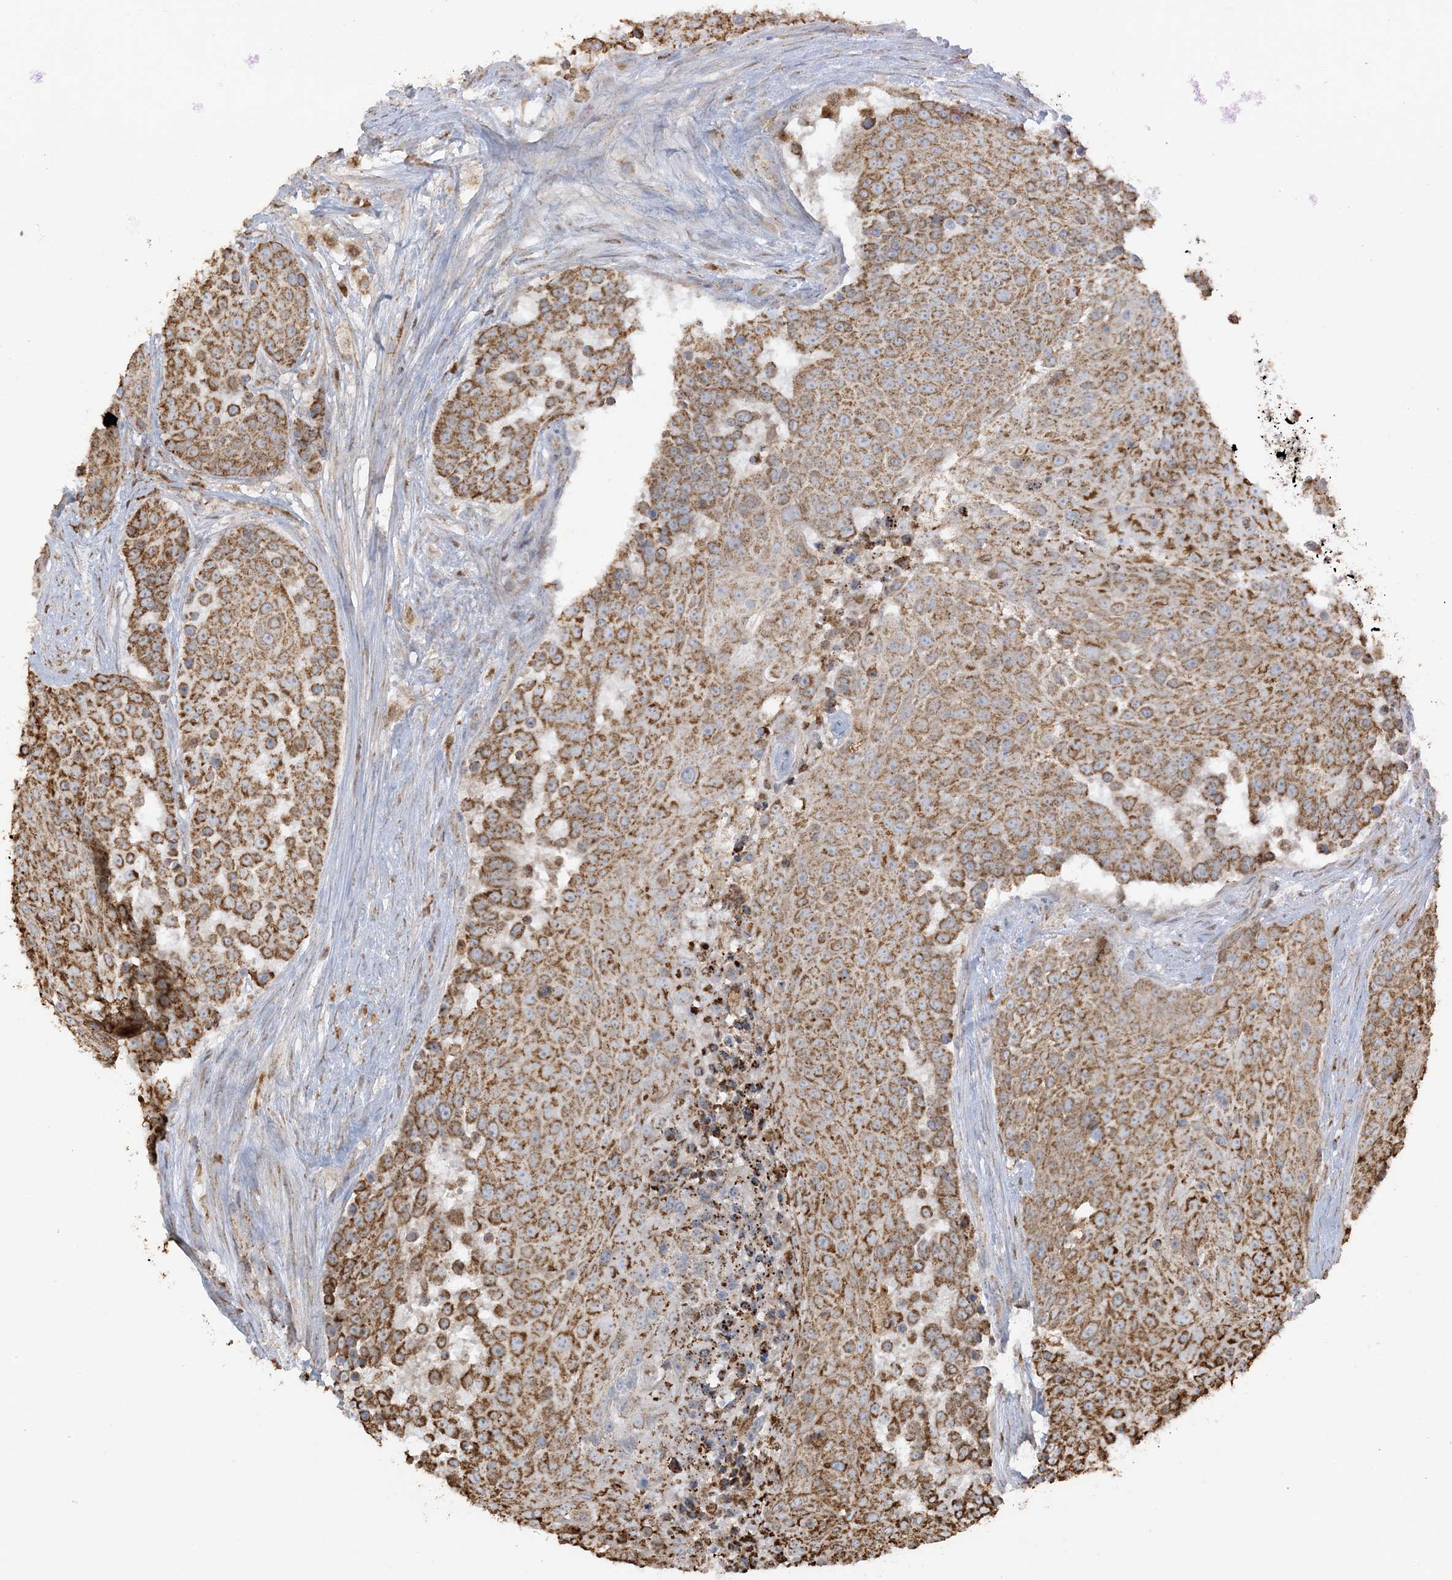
{"staining": {"intensity": "moderate", "quantity": ">75%", "location": "cytoplasmic/membranous"}, "tissue": "urothelial cancer", "cell_type": "Tumor cells", "image_type": "cancer", "snomed": [{"axis": "morphology", "description": "Urothelial carcinoma, High grade"}, {"axis": "topography", "description": "Urinary bladder"}], "caption": "DAB (3,3'-diaminobenzidine) immunohistochemical staining of human urothelial cancer shows moderate cytoplasmic/membranous protein positivity in approximately >75% of tumor cells.", "gene": "AGA", "patient": {"sex": "female", "age": 63}}